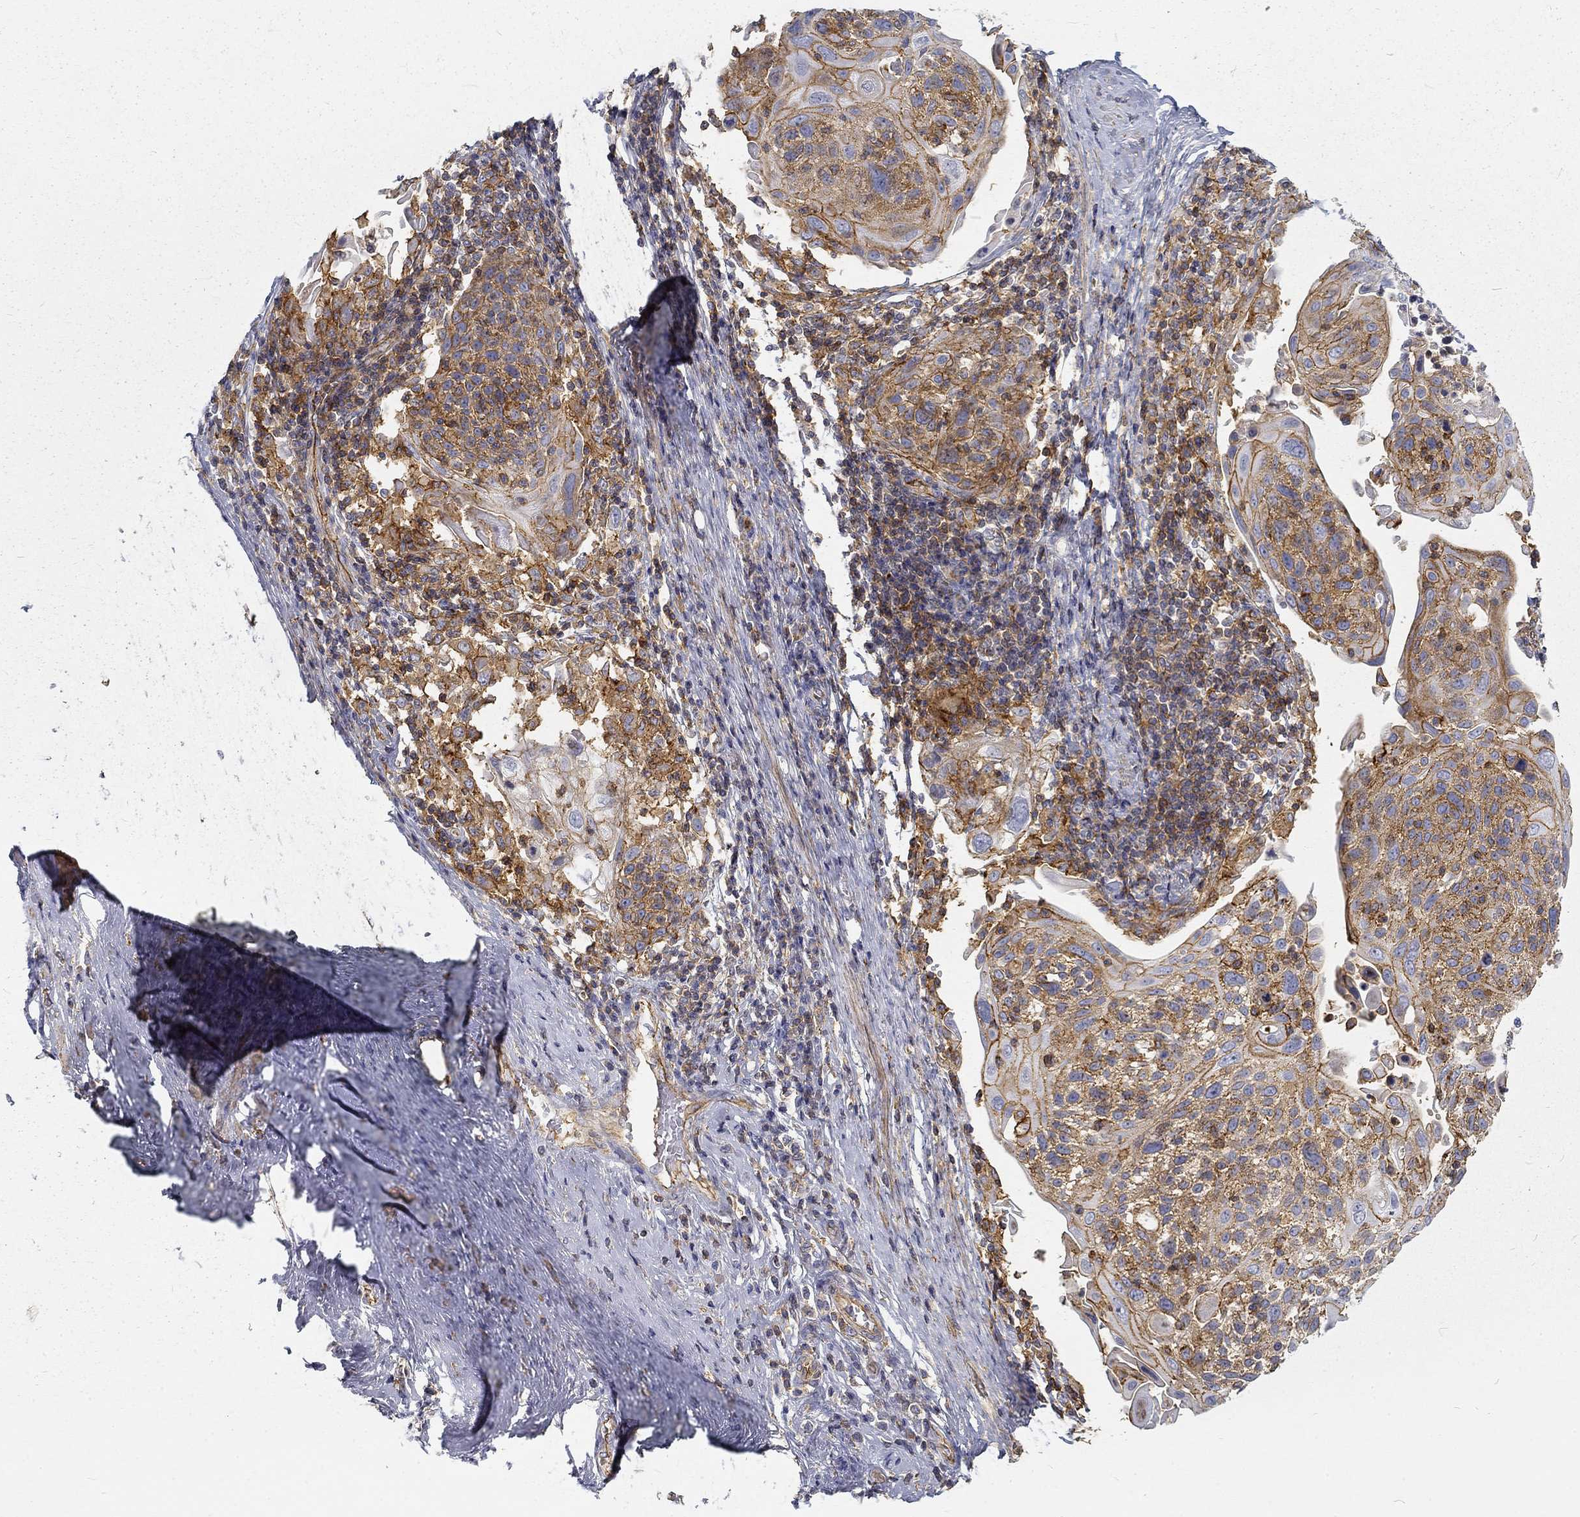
{"staining": {"intensity": "moderate", "quantity": "25%-75%", "location": "cytoplasmic/membranous"}, "tissue": "cervical cancer", "cell_type": "Tumor cells", "image_type": "cancer", "snomed": [{"axis": "morphology", "description": "Squamous cell carcinoma, NOS"}, {"axis": "topography", "description": "Cervix"}], "caption": "Tumor cells demonstrate medium levels of moderate cytoplasmic/membranous expression in about 25%-75% of cells in human squamous cell carcinoma (cervical).", "gene": "MTMR11", "patient": {"sex": "female", "age": 61}}